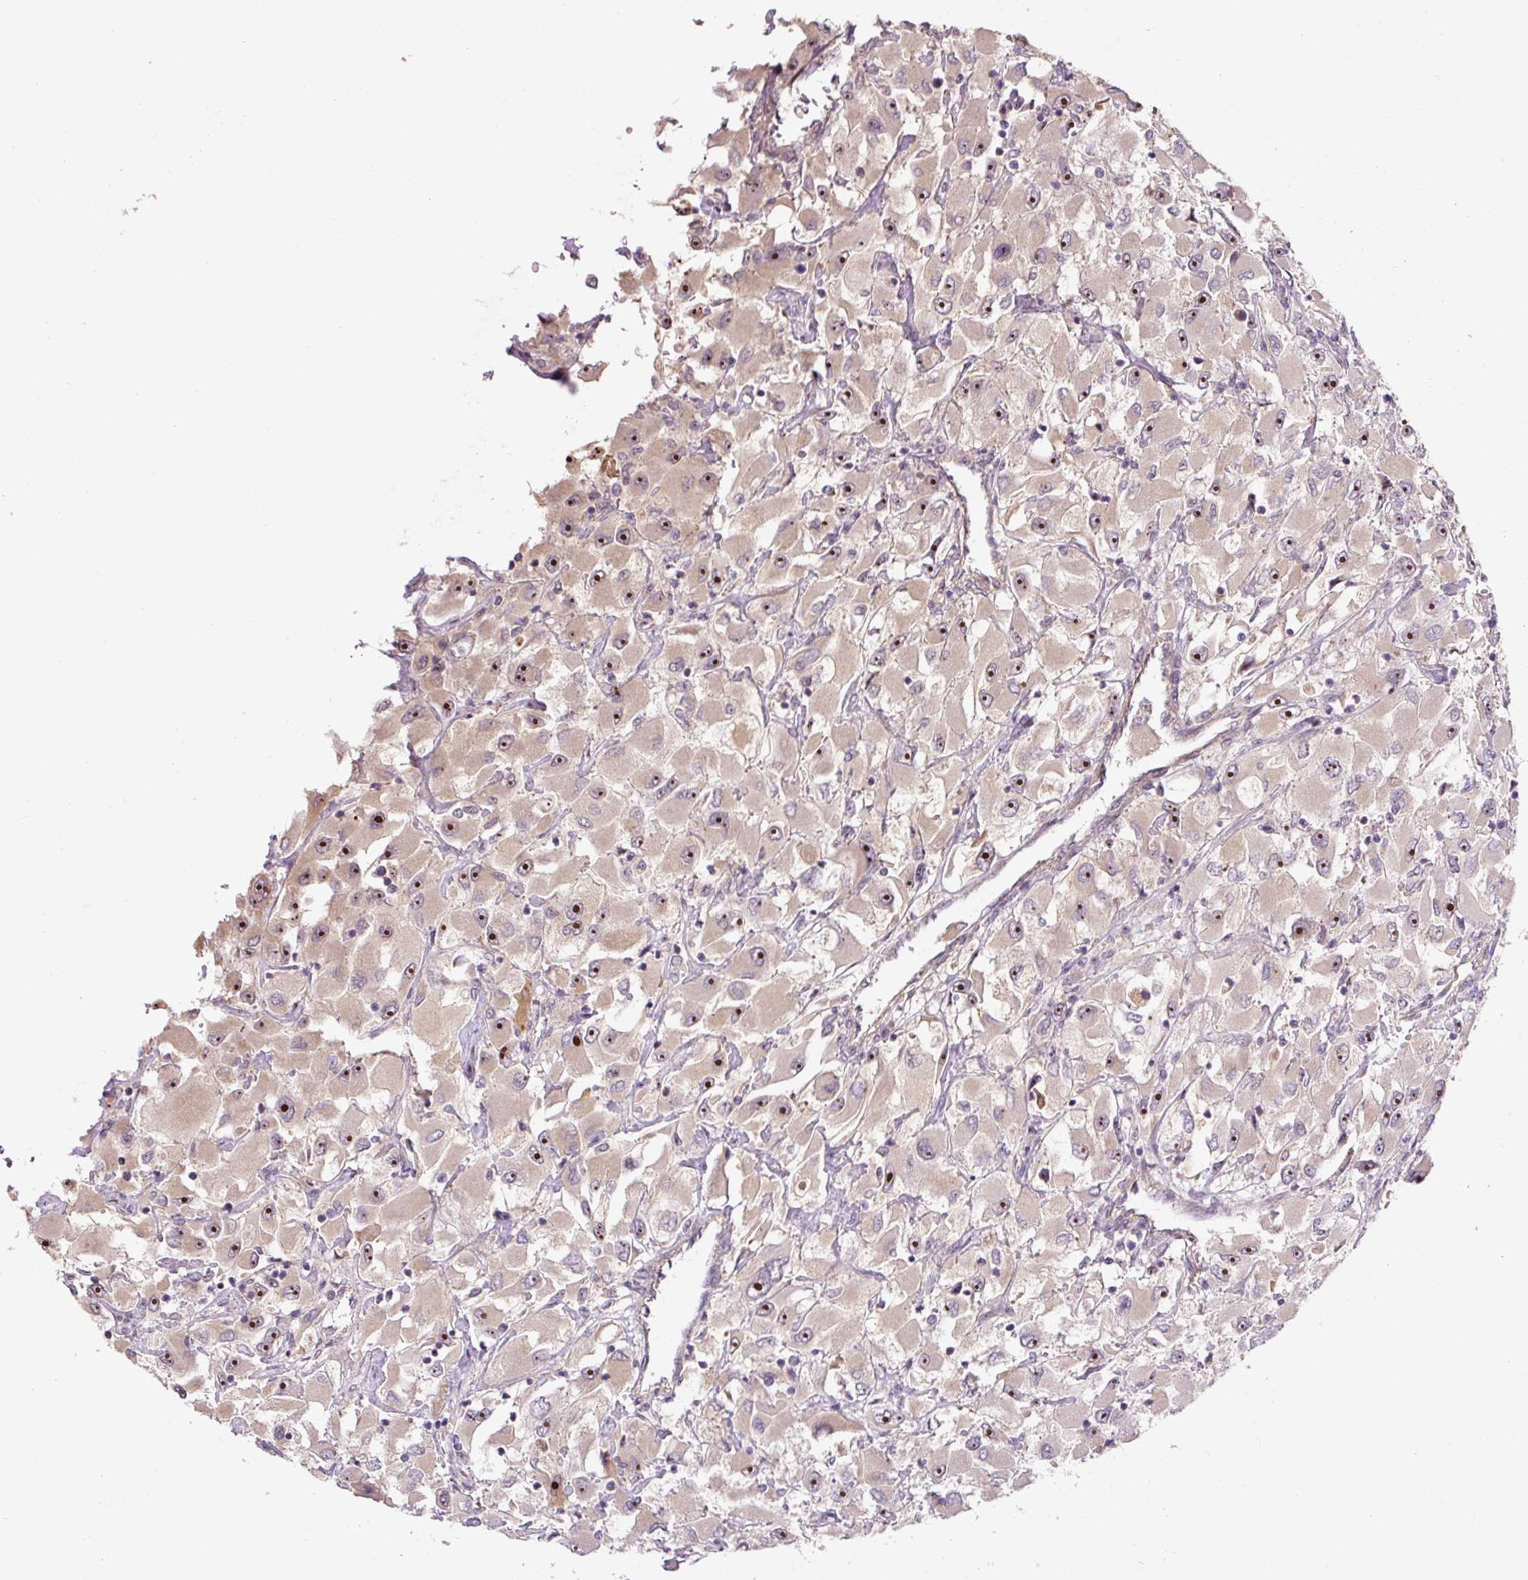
{"staining": {"intensity": "moderate", "quantity": ">75%", "location": "nuclear"}, "tissue": "renal cancer", "cell_type": "Tumor cells", "image_type": "cancer", "snomed": [{"axis": "morphology", "description": "Adenocarcinoma, NOS"}, {"axis": "topography", "description": "Kidney"}], "caption": "Immunohistochemistry (IHC) of adenocarcinoma (renal) reveals medium levels of moderate nuclear staining in about >75% of tumor cells. (Stains: DAB (3,3'-diaminobenzidine) in brown, nuclei in blue, Microscopy: brightfield microscopy at high magnification).", "gene": "TMEM151B", "patient": {"sex": "female", "age": 52}}